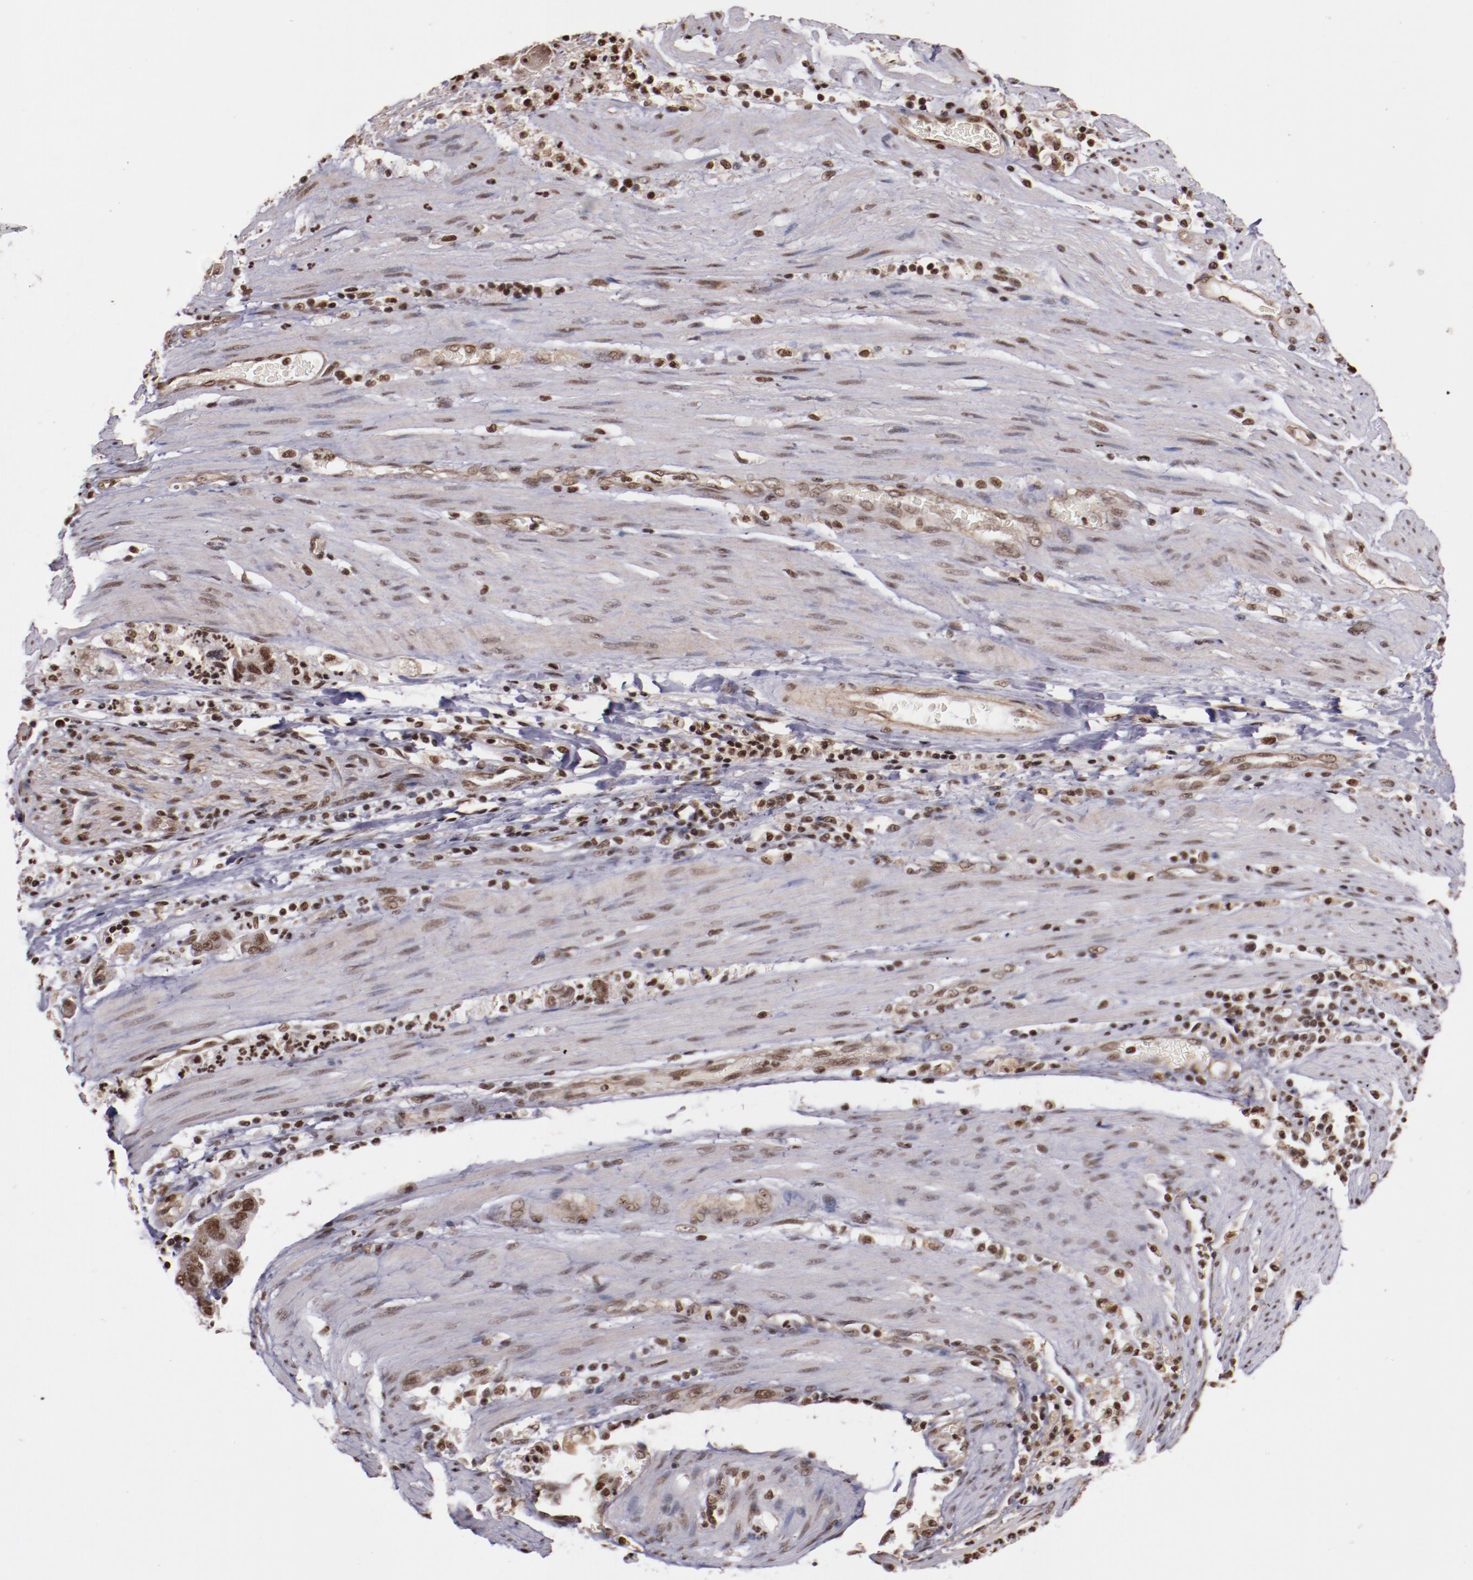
{"staining": {"intensity": "moderate", "quantity": "25%-75%", "location": "nuclear"}, "tissue": "stomach cancer", "cell_type": "Tumor cells", "image_type": "cancer", "snomed": [{"axis": "morphology", "description": "Adenocarcinoma, NOS"}, {"axis": "topography", "description": "Stomach"}], "caption": "Tumor cells show medium levels of moderate nuclear staining in approximately 25%-75% of cells in human stomach cancer (adenocarcinoma).", "gene": "STAG2", "patient": {"sex": "male", "age": 62}}